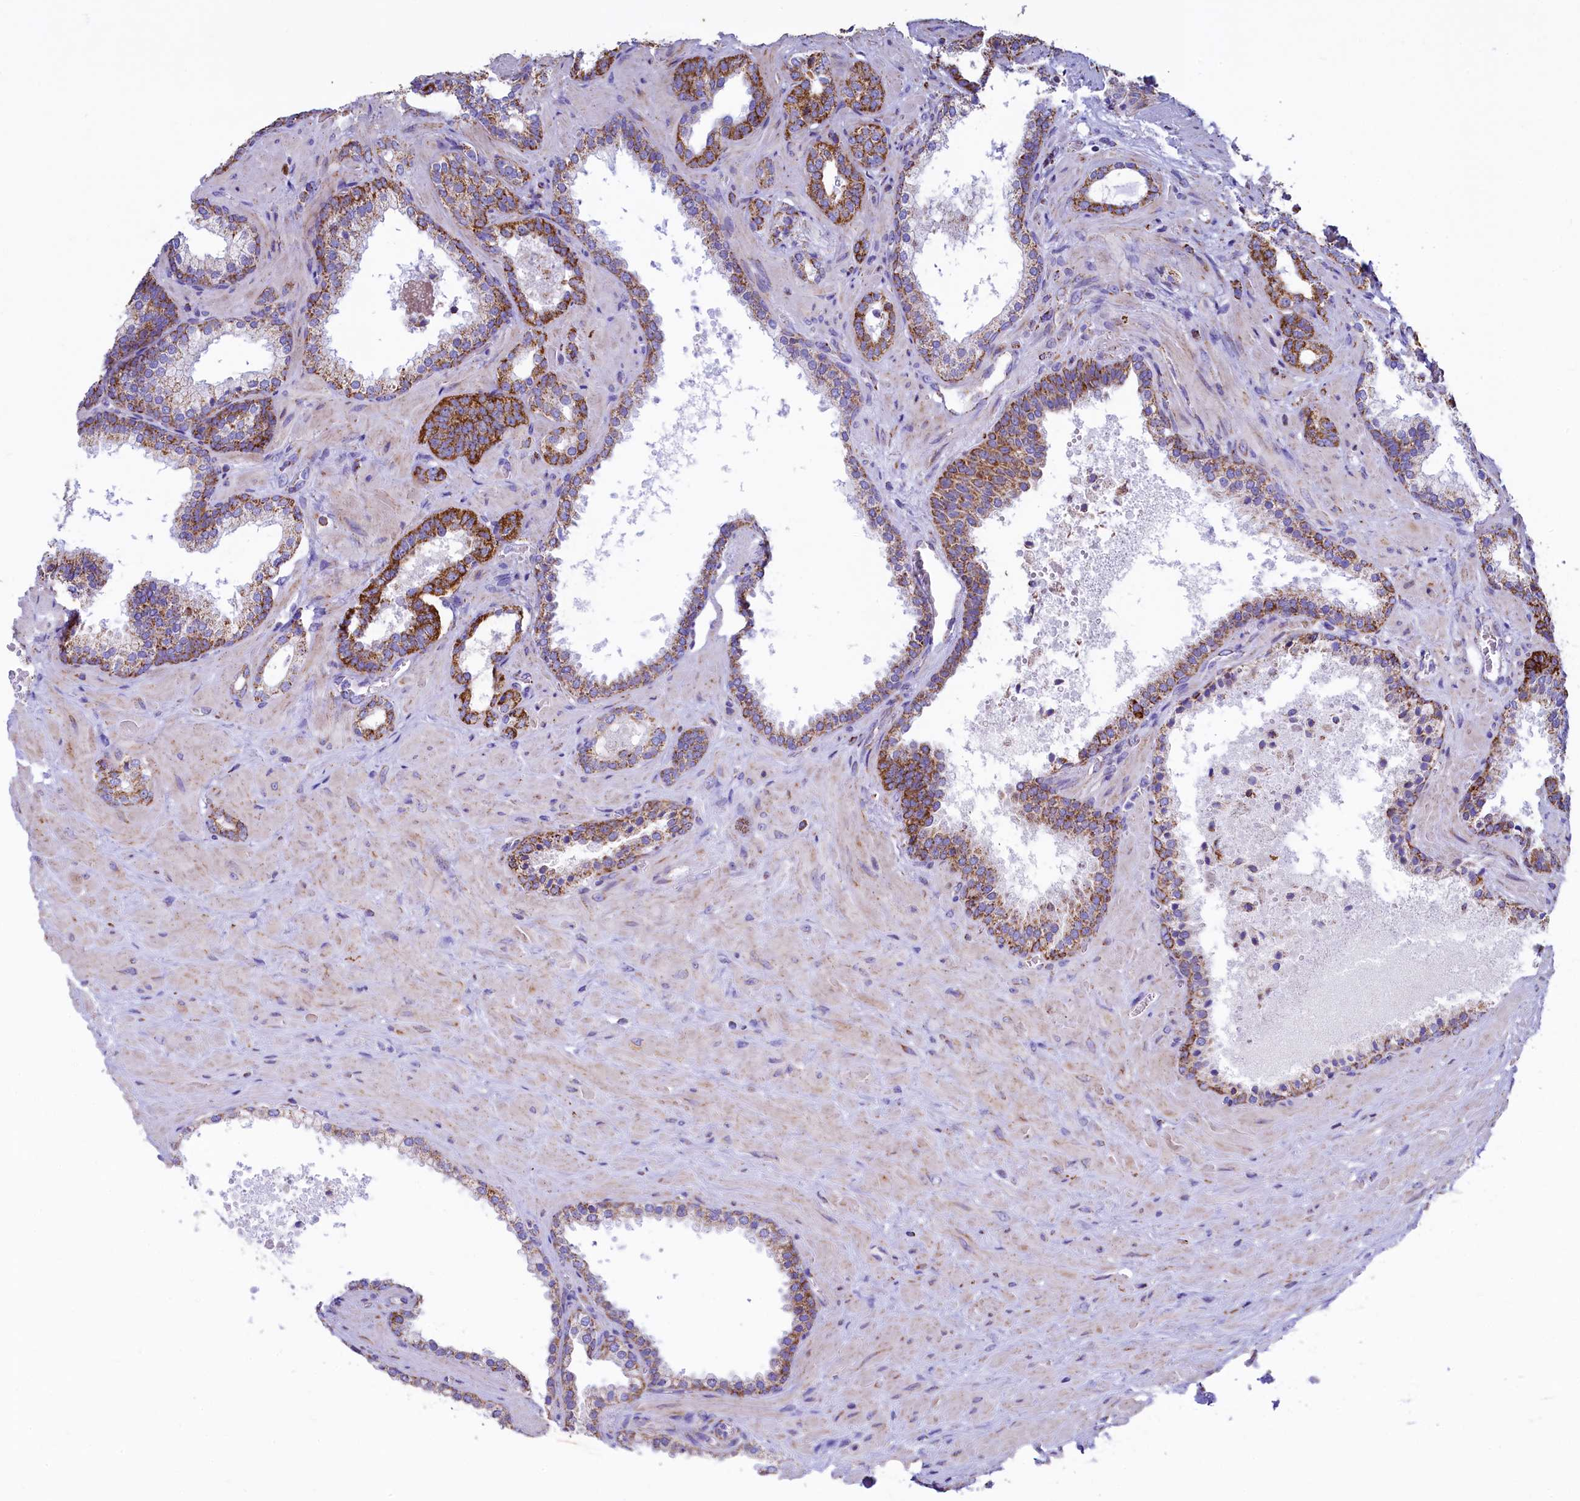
{"staining": {"intensity": "moderate", "quantity": ">75%", "location": "cytoplasmic/membranous"}, "tissue": "prostate cancer", "cell_type": "Tumor cells", "image_type": "cancer", "snomed": [{"axis": "morphology", "description": "Adenocarcinoma, High grade"}, {"axis": "topography", "description": "Prostate"}], "caption": "Tumor cells display medium levels of moderate cytoplasmic/membranous expression in about >75% of cells in prostate adenocarcinoma (high-grade).", "gene": "IDH3A", "patient": {"sex": "male", "age": 64}}